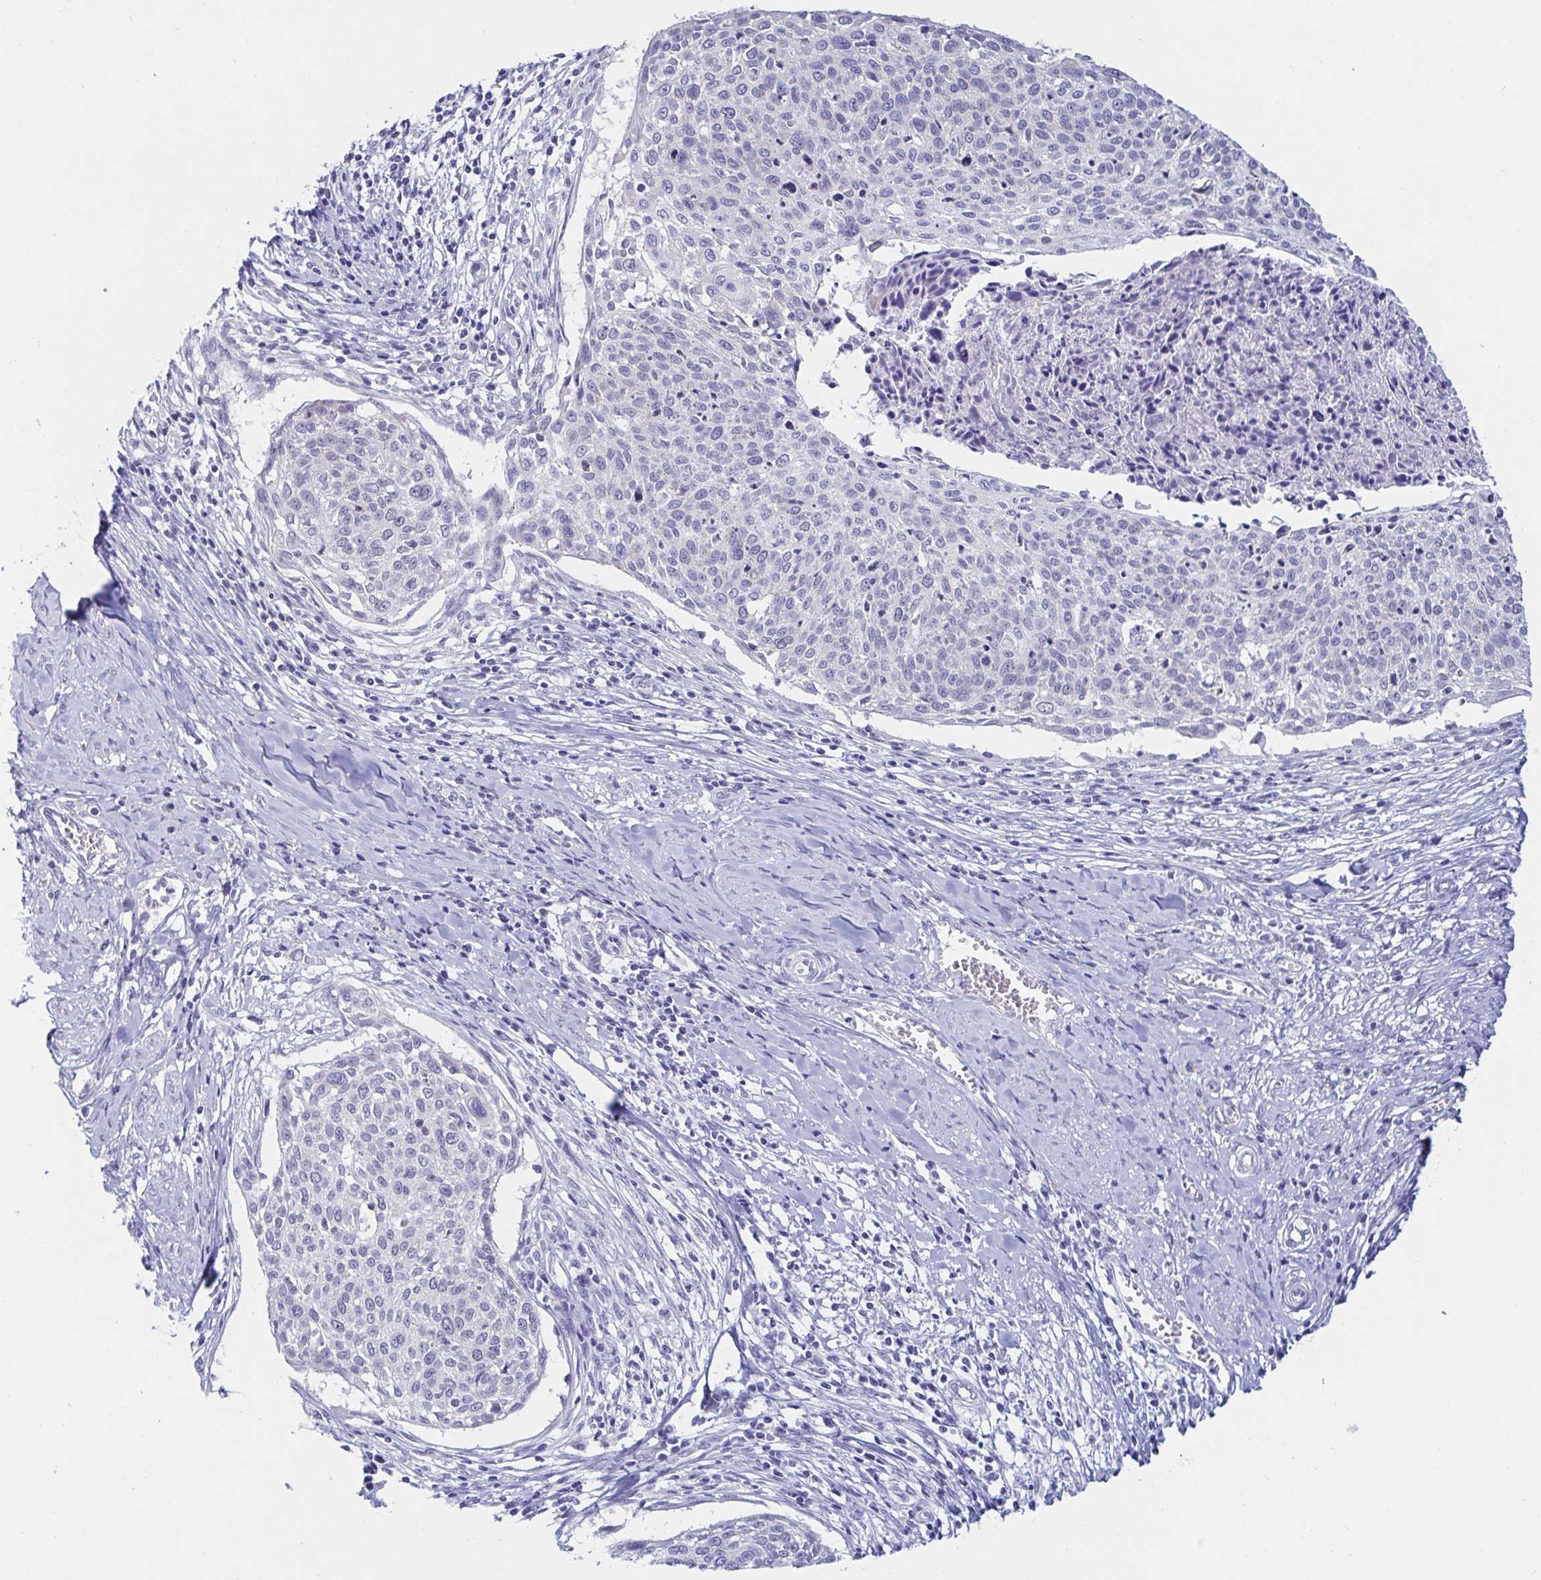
{"staining": {"intensity": "negative", "quantity": "none", "location": "none"}, "tissue": "cervical cancer", "cell_type": "Tumor cells", "image_type": "cancer", "snomed": [{"axis": "morphology", "description": "Squamous cell carcinoma, NOS"}, {"axis": "topography", "description": "Cervix"}], "caption": "High power microscopy histopathology image of an immunohistochemistry (IHC) photomicrograph of cervical cancer, revealing no significant staining in tumor cells.", "gene": "OR10K1", "patient": {"sex": "female", "age": 49}}